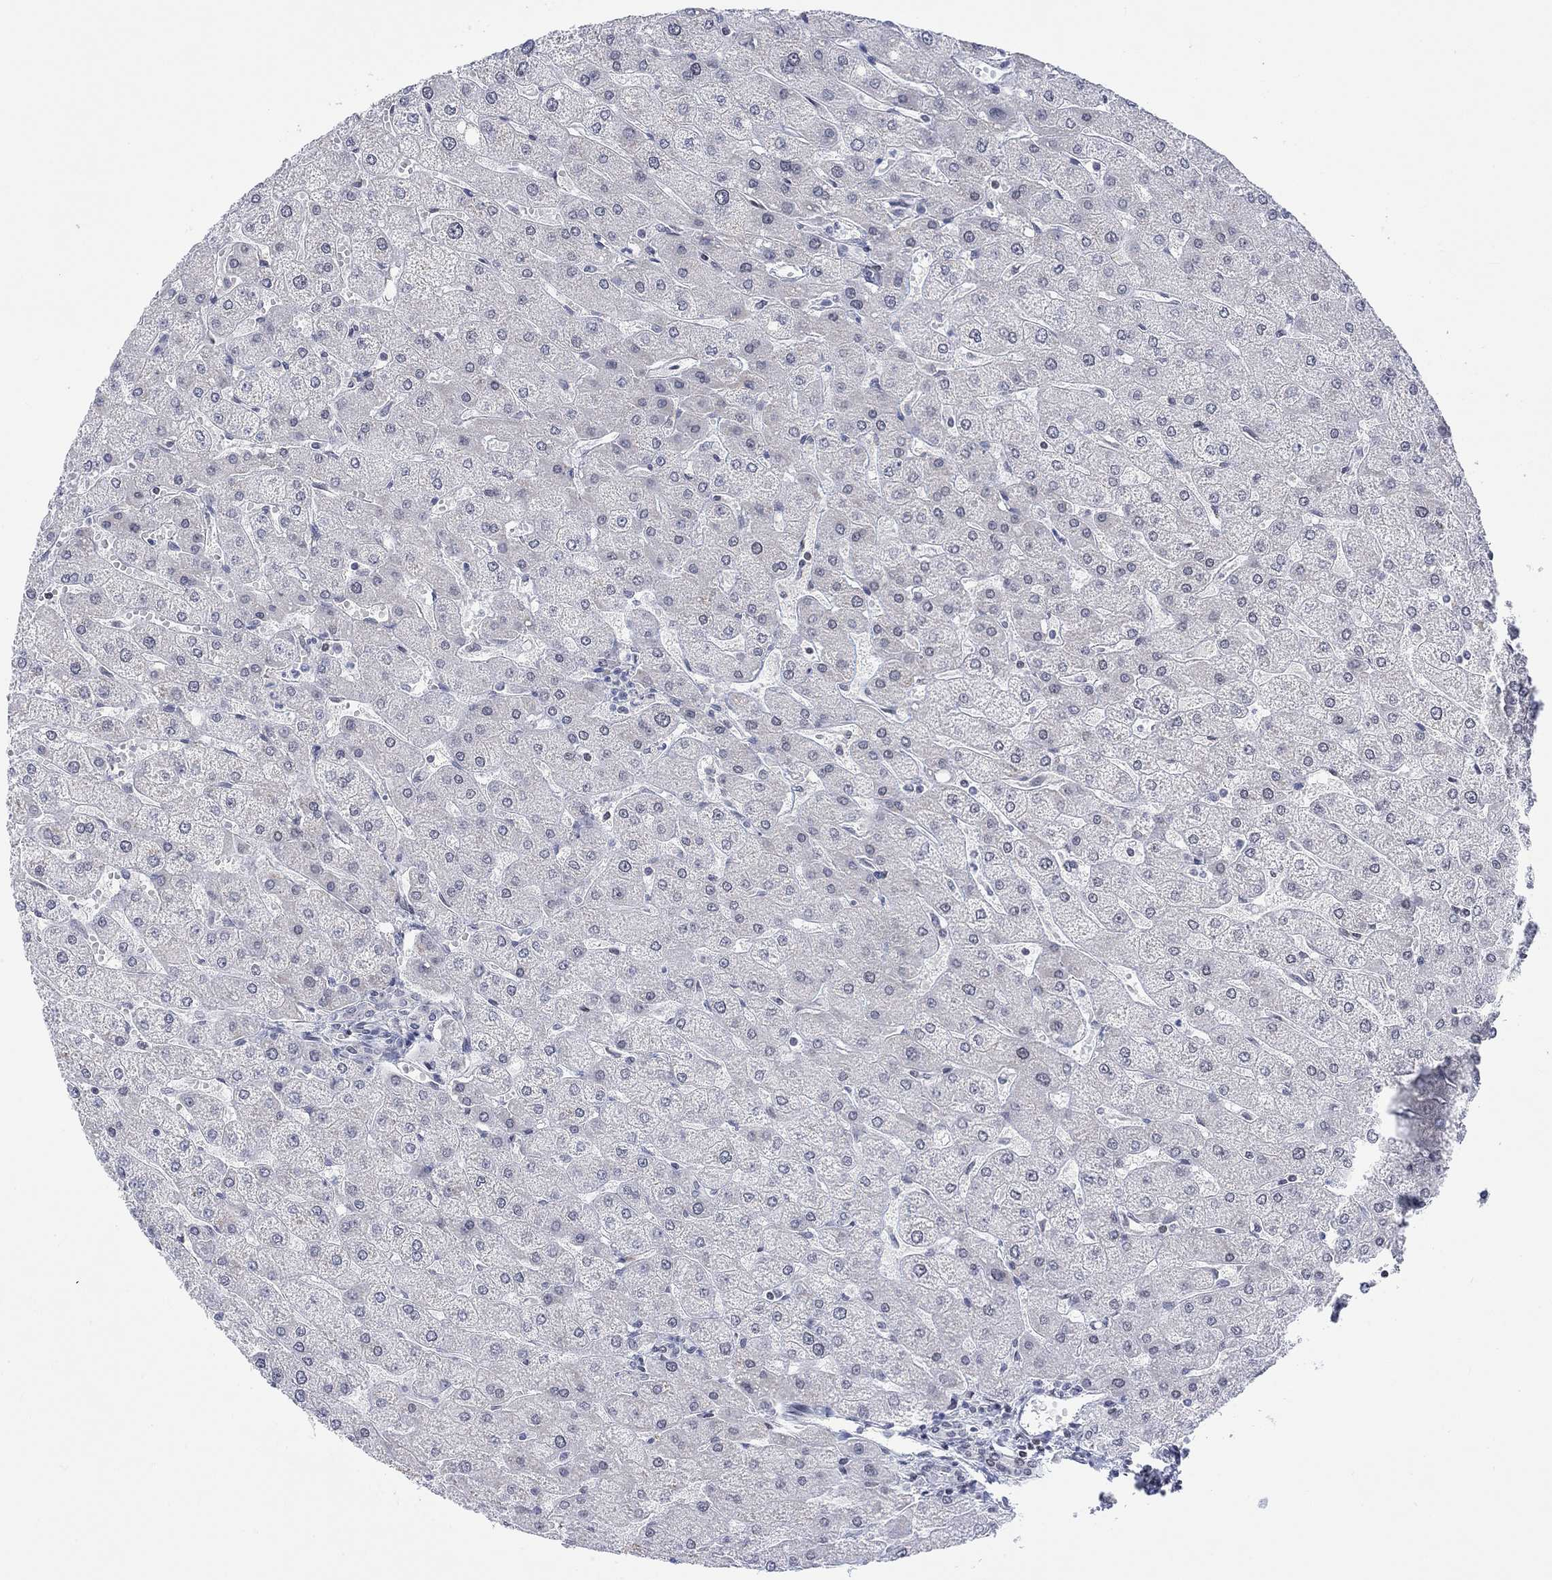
{"staining": {"intensity": "negative", "quantity": "none", "location": "none"}, "tissue": "liver", "cell_type": "Cholangiocytes", "image_type": "normal", "snomed": [{"axis": "morphology", "description": "Normal tissue, NOS"}, {"axis": "topography", "description": "Liver"}], "caption": "Immunohistochemistry (IHC) micrograph of benign liver: liver stained with DAB demonstrates no significant protein positivity in cholangiocytes.", "gene": "DCX", "patient": {"sex": "male", "age": 67}}